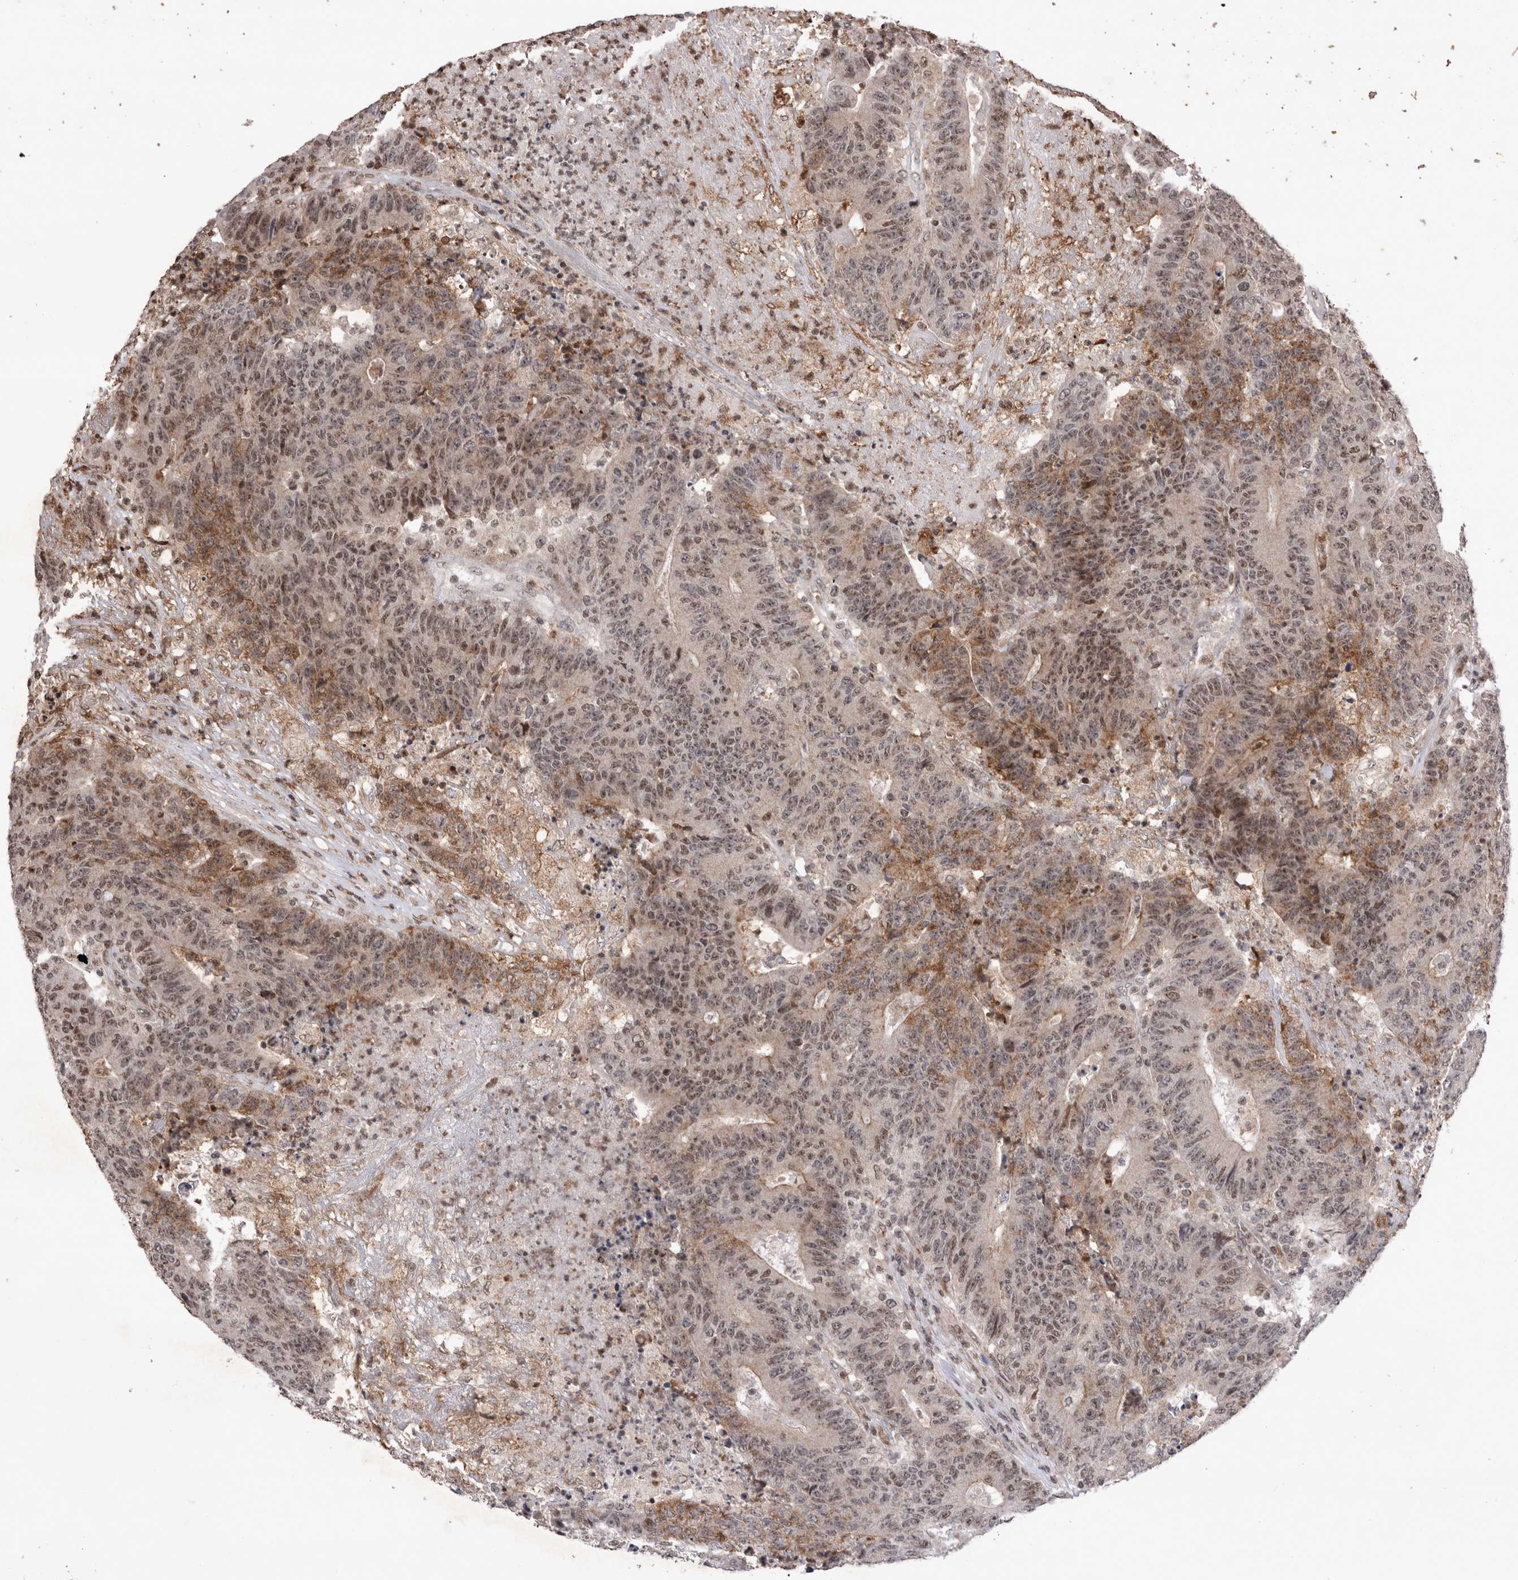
{"staining": {"intensity": "moderate", "quantity": ">75%", "location": "nuclear"}, "tissue": "colorectal cancer", "cell_type": "Tumor cells", "image_type": "cancer", "snomed": [{"axis": "morphology", "description": "Normal tissue, NOS"}, {"axis": "morphology", "description": "Adenocarcinoma, NOS"}, {"axis": "topography", "description": "Colon"}], "caption": "Brown immunohistochemical staining in human adenocarcinoma (colorectal) reveals moderate nuclear positivity in approximately >75% of tumor cells. (DAB (3,3'-diaminobenzidine) IHC, brown staining for protein, blue staining for nuclei).", "gene": "STK11", "patient": {"sex": "female", "age": 75}}